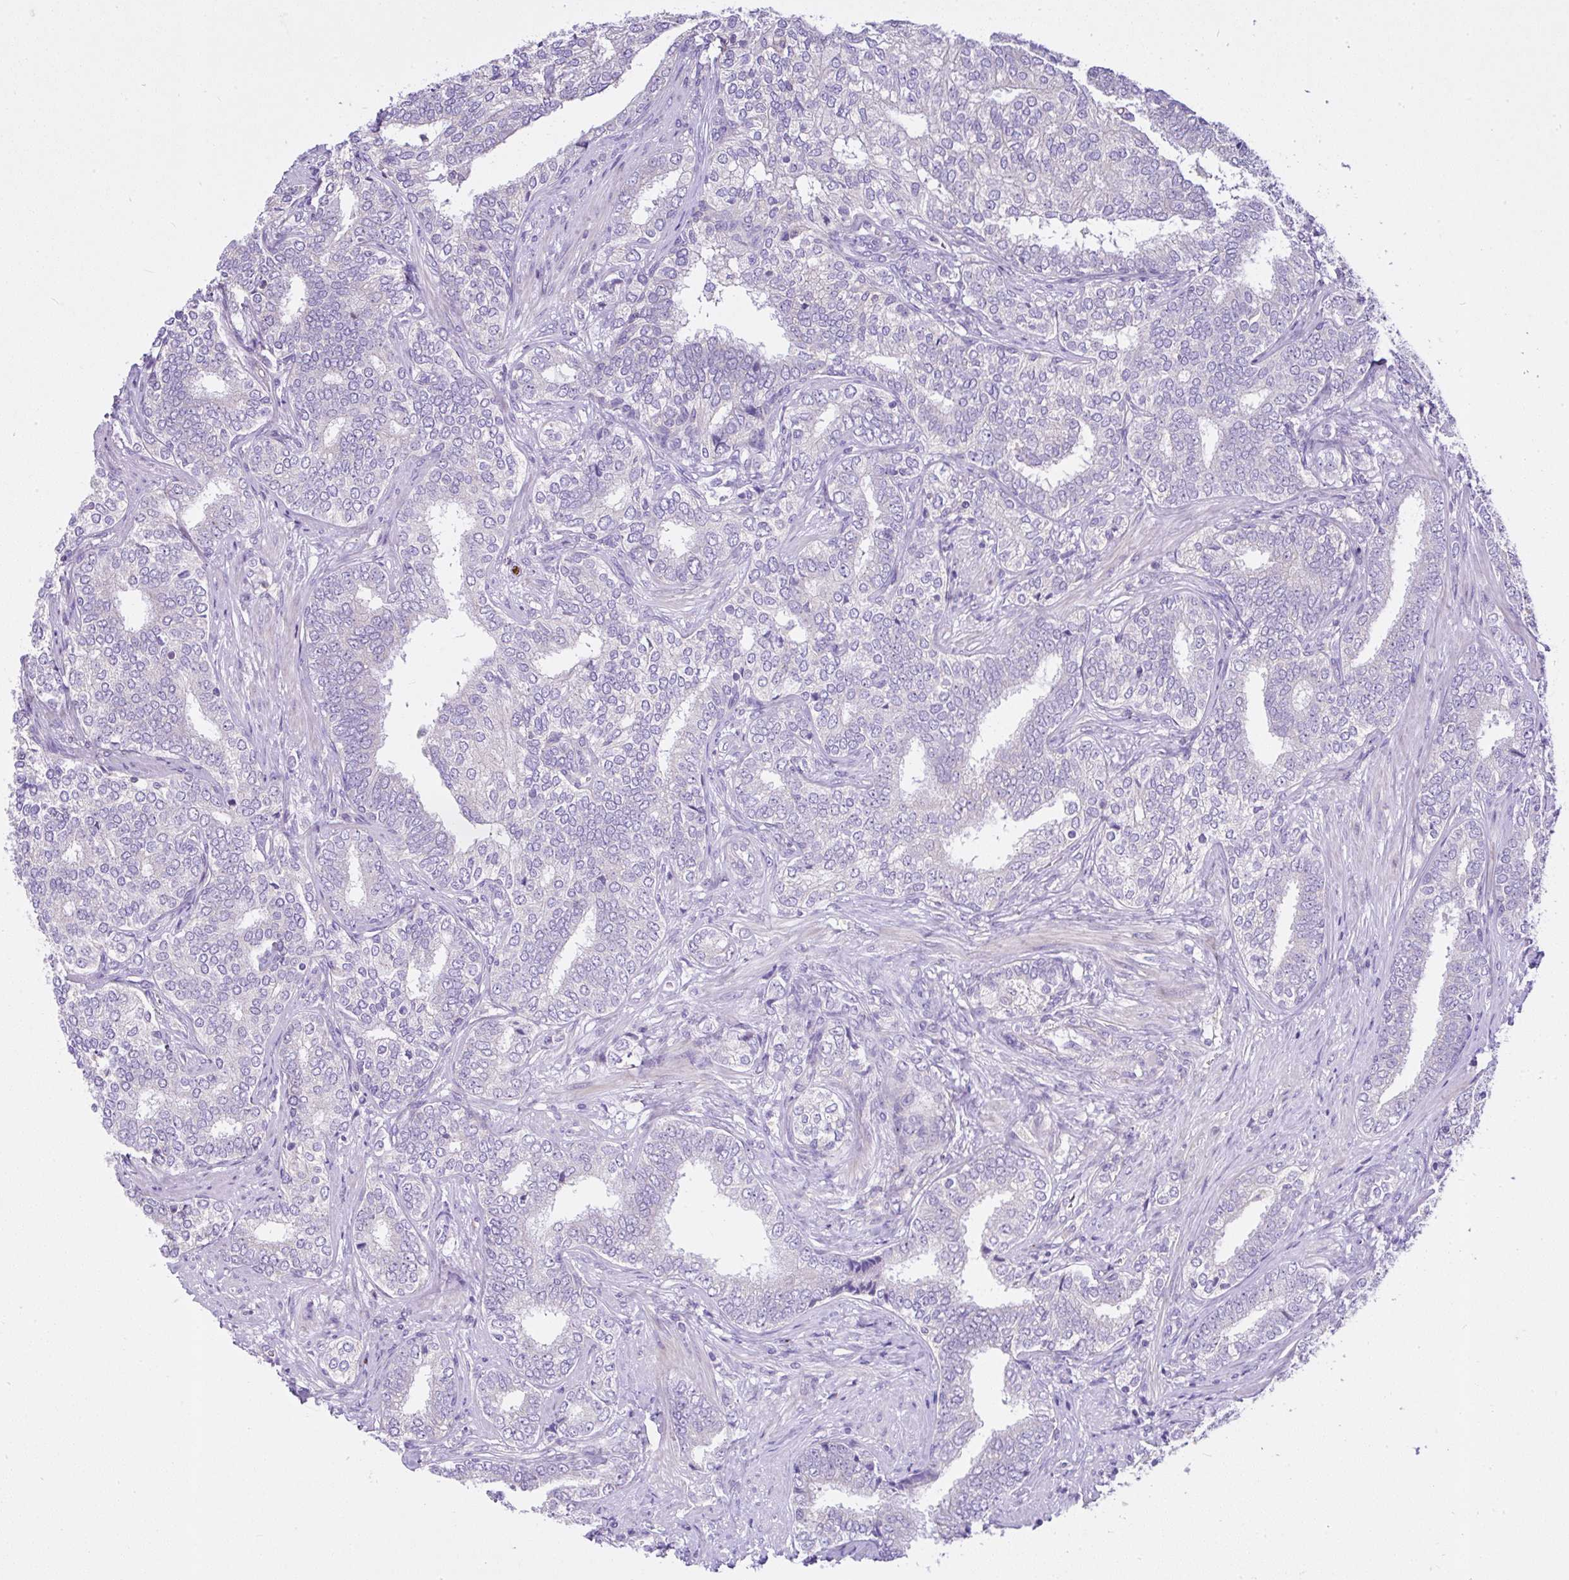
{"staining": {"intensity": "negative", "quantity": "none", "location": "none"}, "tissue": "prostate cancer", "cell_type": "Tumor cells", "image_type": "cancer", "snomed": [{"axis": "morphology", "description": "Adenocarcinoma, High grade"}, {"axis": "topography", "description": "Prostate"}], "caption": "A high-resolution micrograph shows immunohistochemistry staining of prostate cancer (high-grade adenocarcinoma), which shows no significant positivity in tumor cells. Brightfield microscopy of immunohistochemistry (IHC) stained with DAB (brown) and hematoxylin (blue), captured at high magnification.", "gene": "CCDC142", "patient": {"sex": "male", "age": 72}}